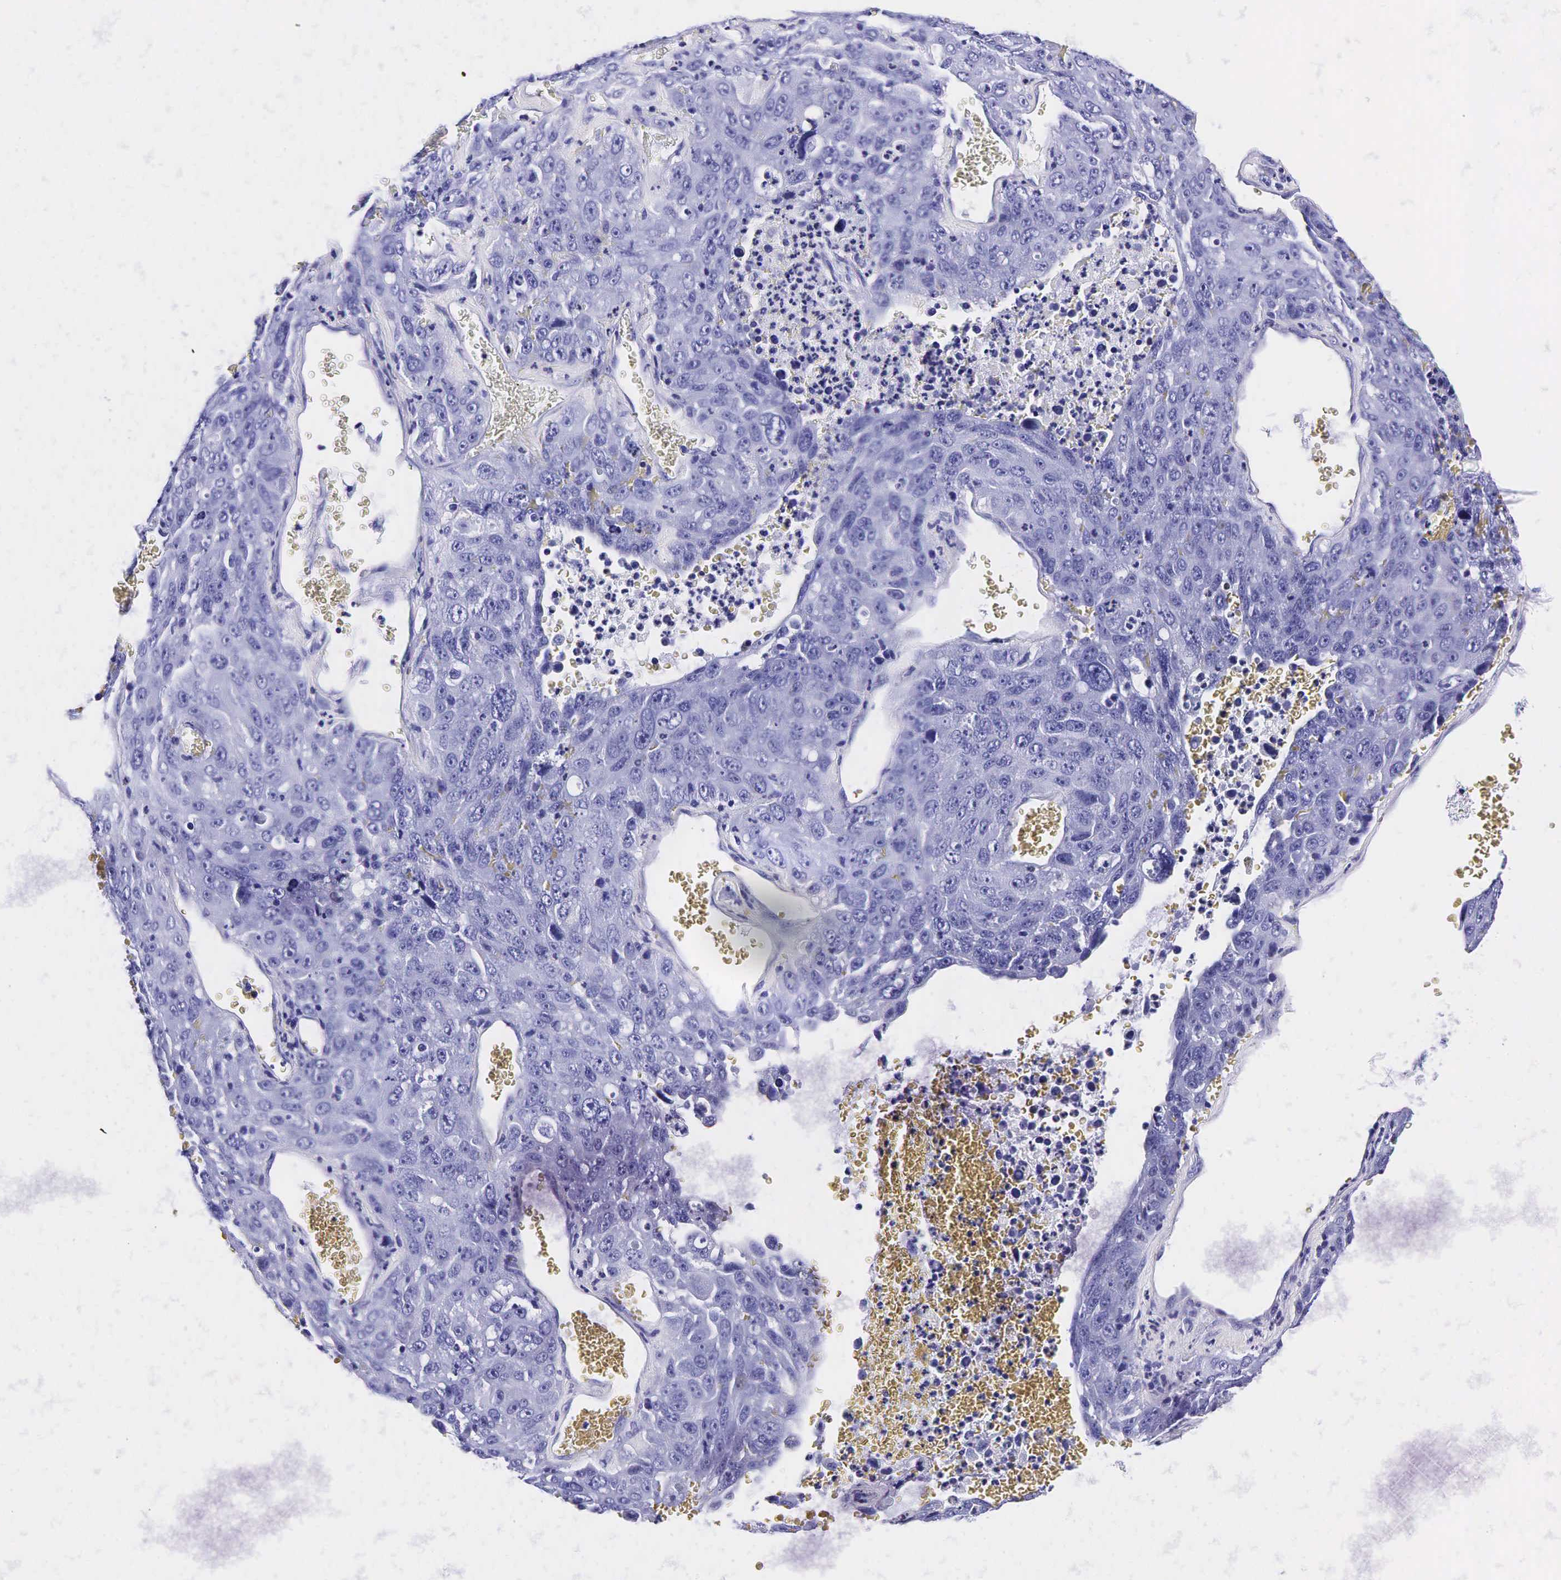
{"staining": {"intensity": "negative", "quantity": "none", "location": "none"}, "tissue": "lung cancer", "cell_type": "Tumor cells", "image_type": "cancer", "snomed": [{"axis": "morphology", "description": "Squamous cell carcinoma, NOS"}, {"axis": "topography", "description": "Lung"}], "caption": "This is an immunohistochemistry (IHC) photomicrograph of lung squamous cell carcinoma. There is no positivity in tumor cells.", "gene": "KLK3", "patient": {"sex": "male", "age": 64}}